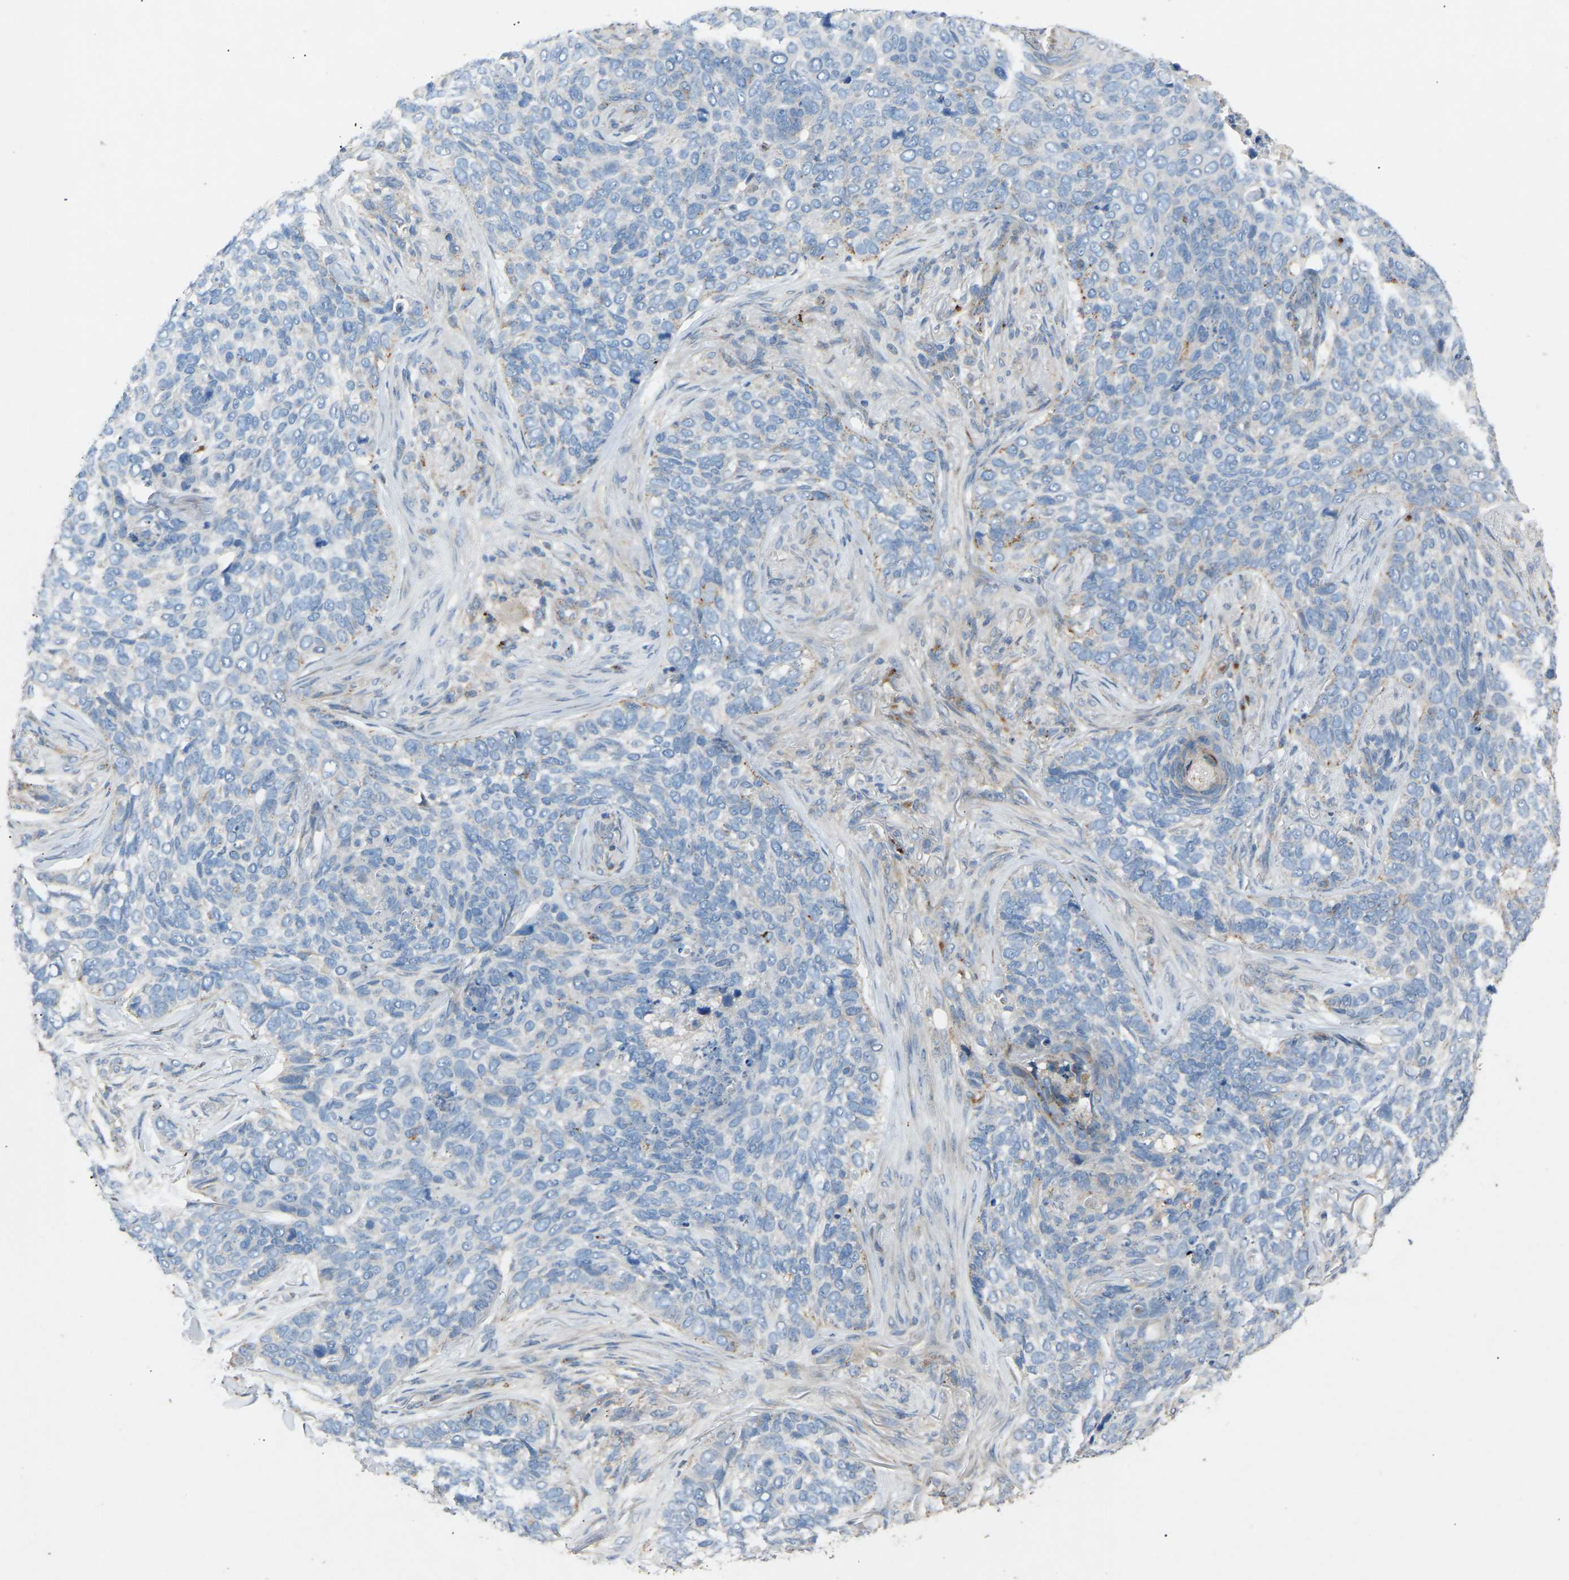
{"staining": {"intensity": "negative", "quantity": "none", "location": "none"}, "tissue": "skin cancer", "cell_type": "Tumor cells", "image_type": "cancer", "snomed": [{"axis": "morphology", "description": "Basal cell carcinoma"}, {"axis": "topography", "description": "Skin"}], "caption": "Skin cancer was stained to show a protein in brown. There is no significant expression in tumor cells. (DAB (3,3'-diaminobenzidine) immunohistochemistry, high magnification).", "gene": "RGP1", "patient": {"sex": "female", "age": 64}}